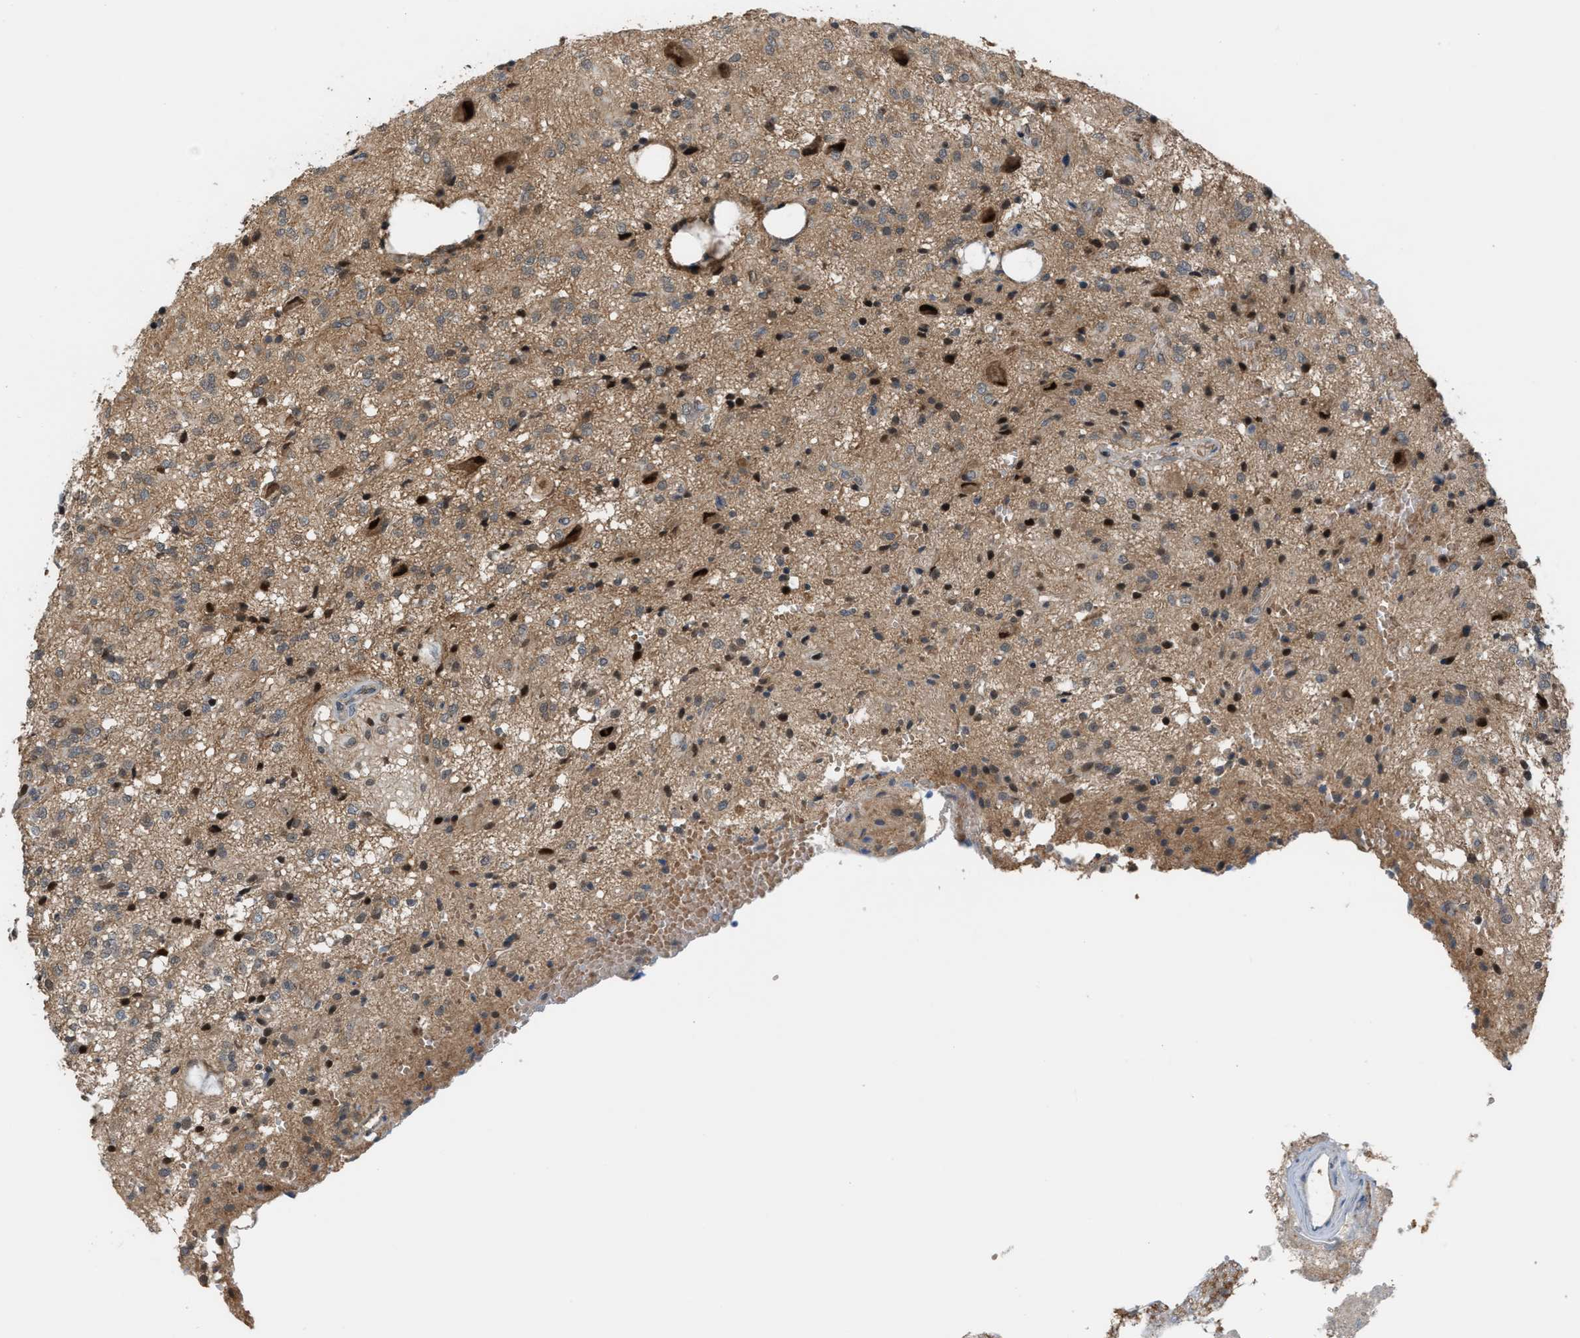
{"staining": {"intensity": "weak", "quantity": ">75%", "location": "cytoplasmic/membranous"}, "tissue": "glioma", "cell_type": "Tumor cells", "image_type": "cancer", "snomed": [{"axis": "morphology", "description": "Glioma, malignant, High grade"}, {"axis": "topography", "description": "Brain"}], "caption": "Malignant high-grade glioma tissue reveals weak cytoplasmic/membranous positivity in approximately >75% of tumor cells, visualized by immunohistochemistry.", "gene": "RFFL", "patient": {"sex": "female", "age": 59}}